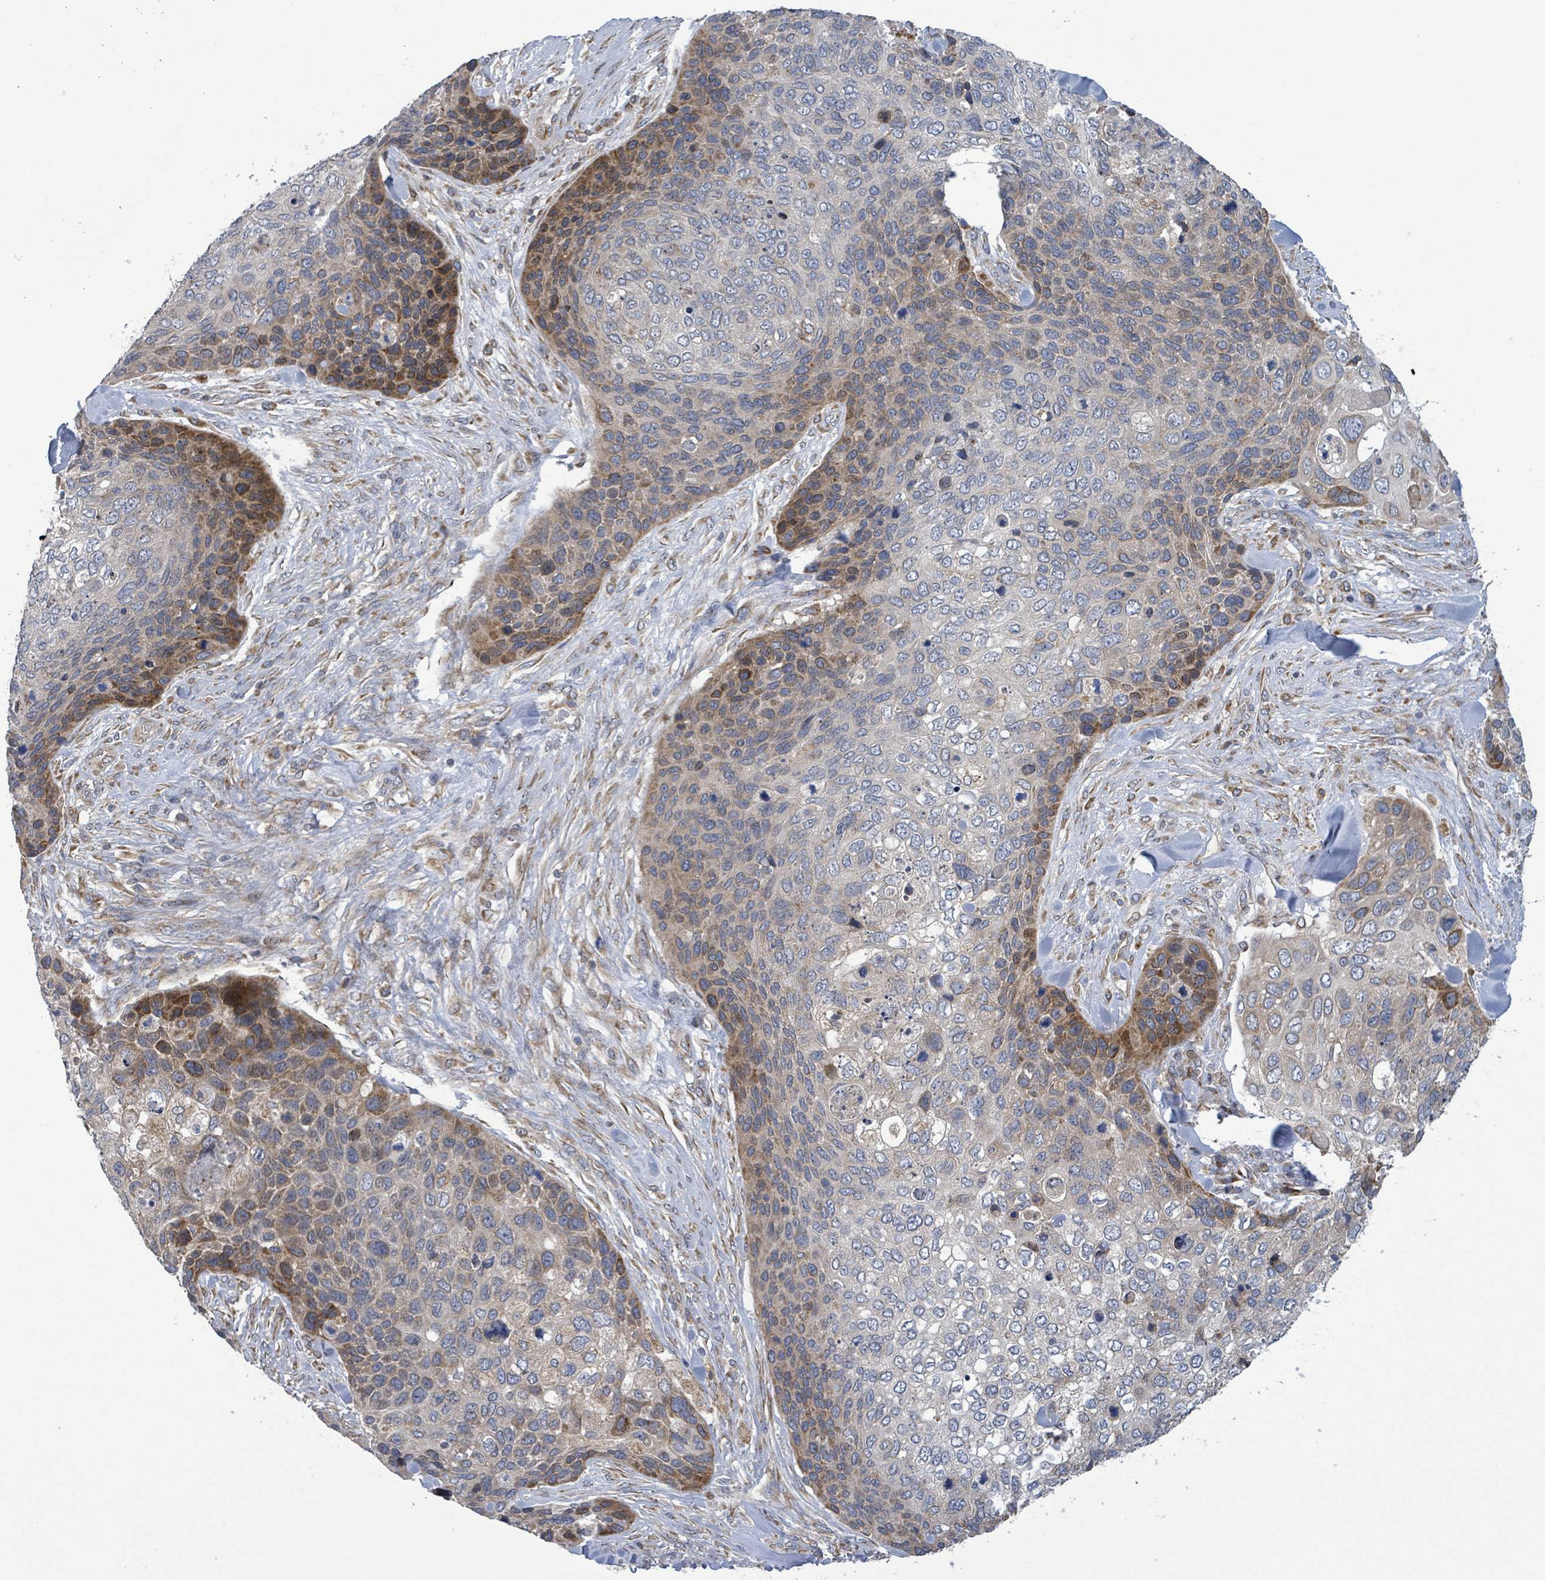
{"staining": {"intensity": "moderate", "quantity": "<25%", "location": "cytoplasmic/membranous"}, "tissue": "skin cancer", "cell_type": "Tumor cells", "image_type": "cancer", "snomed": [{"axis": "morphology", "description": "Basal cell carcinoma"}, {"axis": "topography", "description": "Skin"}], "caption": "A low amount of moderate cytoplasmic/membranous expression is present in about <25% of tumor cells in skin basal cell carcinoma tissue.", "gene": "NOMO1", "patient": {"sex": "female", "age": 74}}